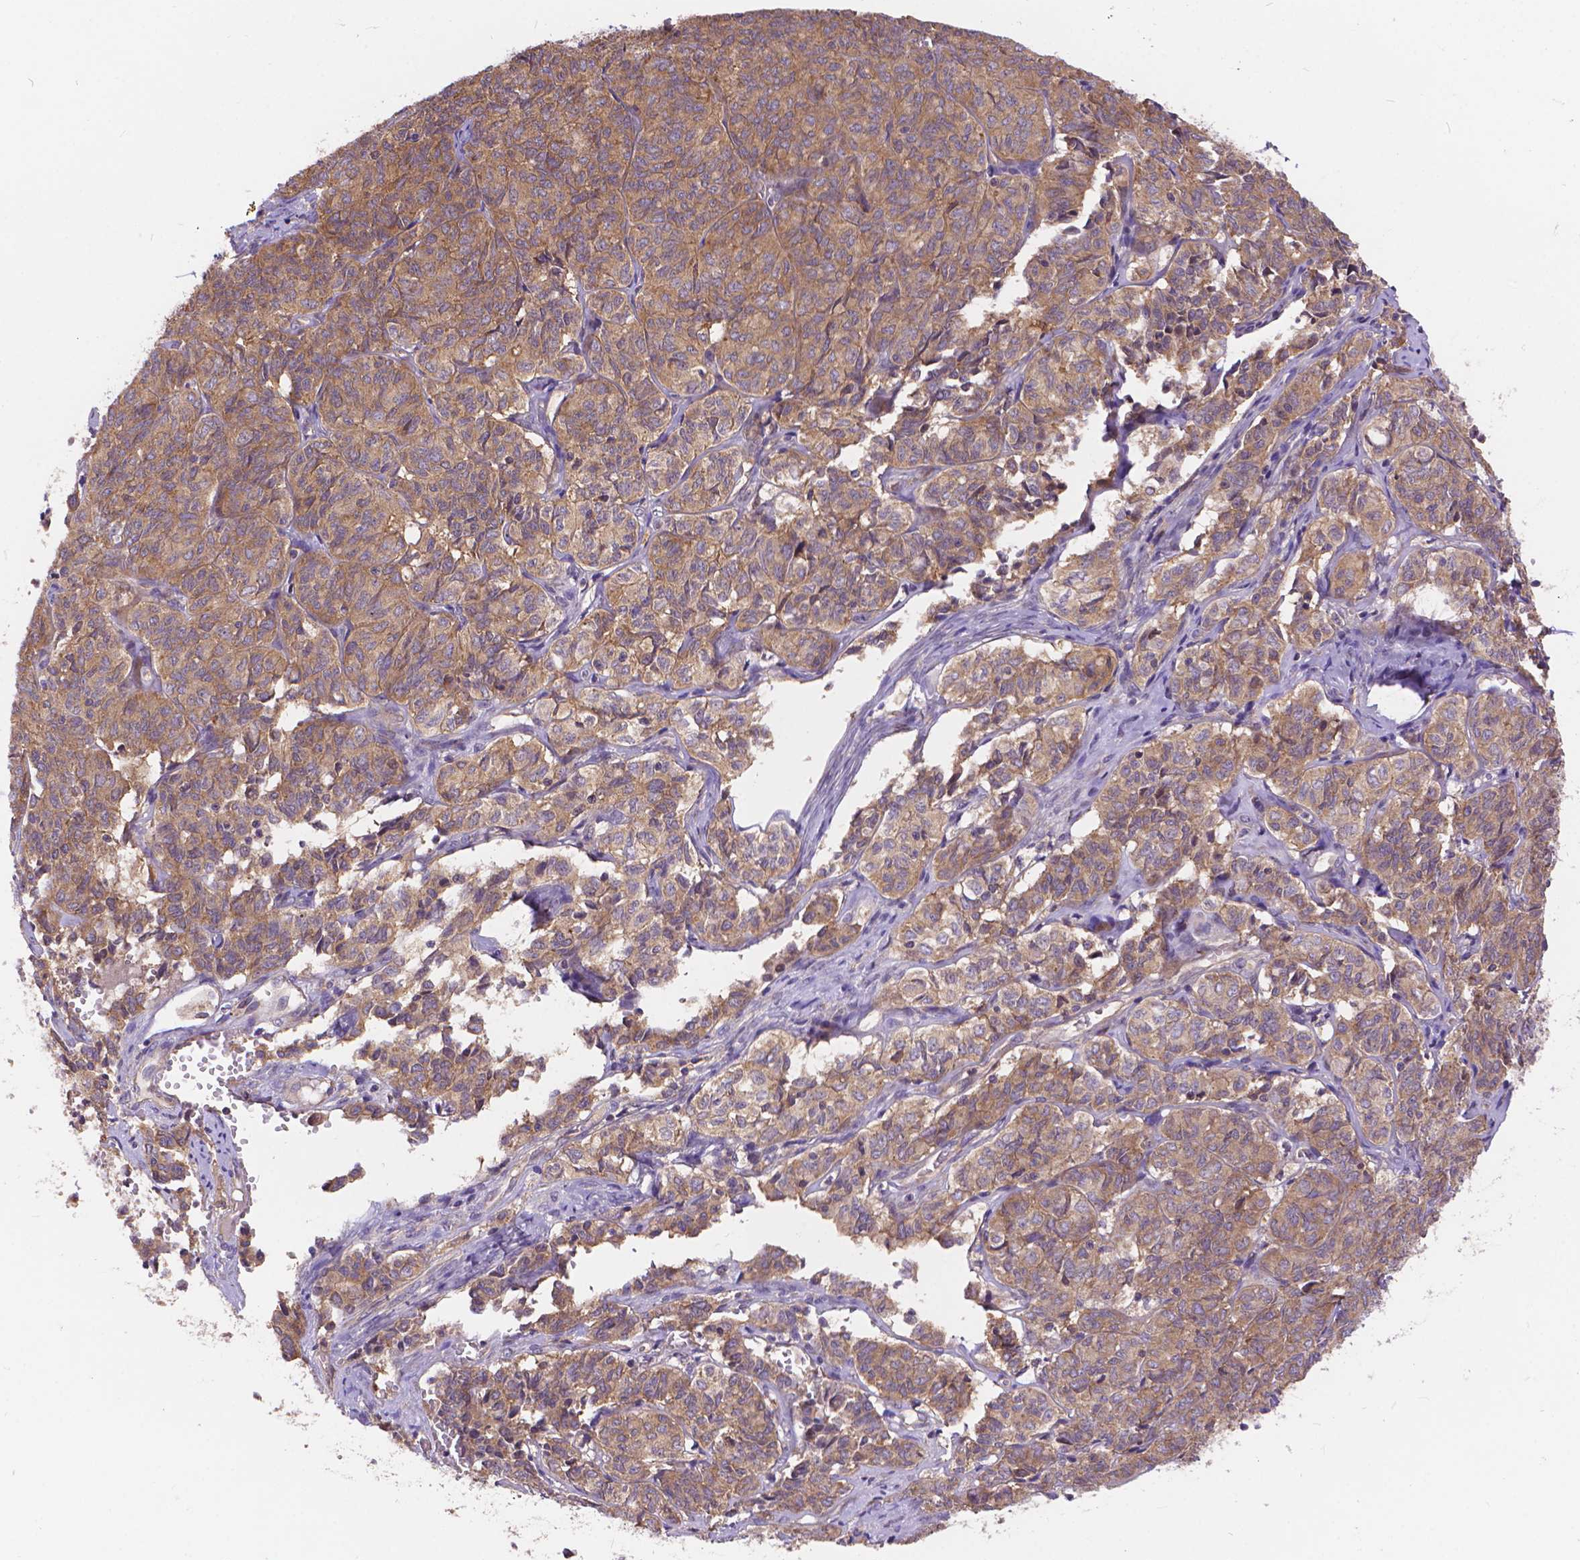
{"staining": {"intensity": "weak", "quantity": ">75%", "location": "cytoplasmic/membranous"}, "tissue": "ovarian cancer", "cell_type": "Tumor cells", "image_type": "cancer", "snomed": [{"axis": "morphology", "description": "Carcinoma, endometroid"}, {"axis": "topography", "description": "Ovary"}], "caption": "Endometroid carcinoma (ovarian) was stained to show a protein in brown. There is low levels of weak cytoplasmic/membranous expression in approximately >75% of tumor cells. Immunohistochemistry (ihc) stains the protein in brown and the nuclei are stained blue.", "gene": "ARAP1", "patient": {"sex": "female", "age": 80}}